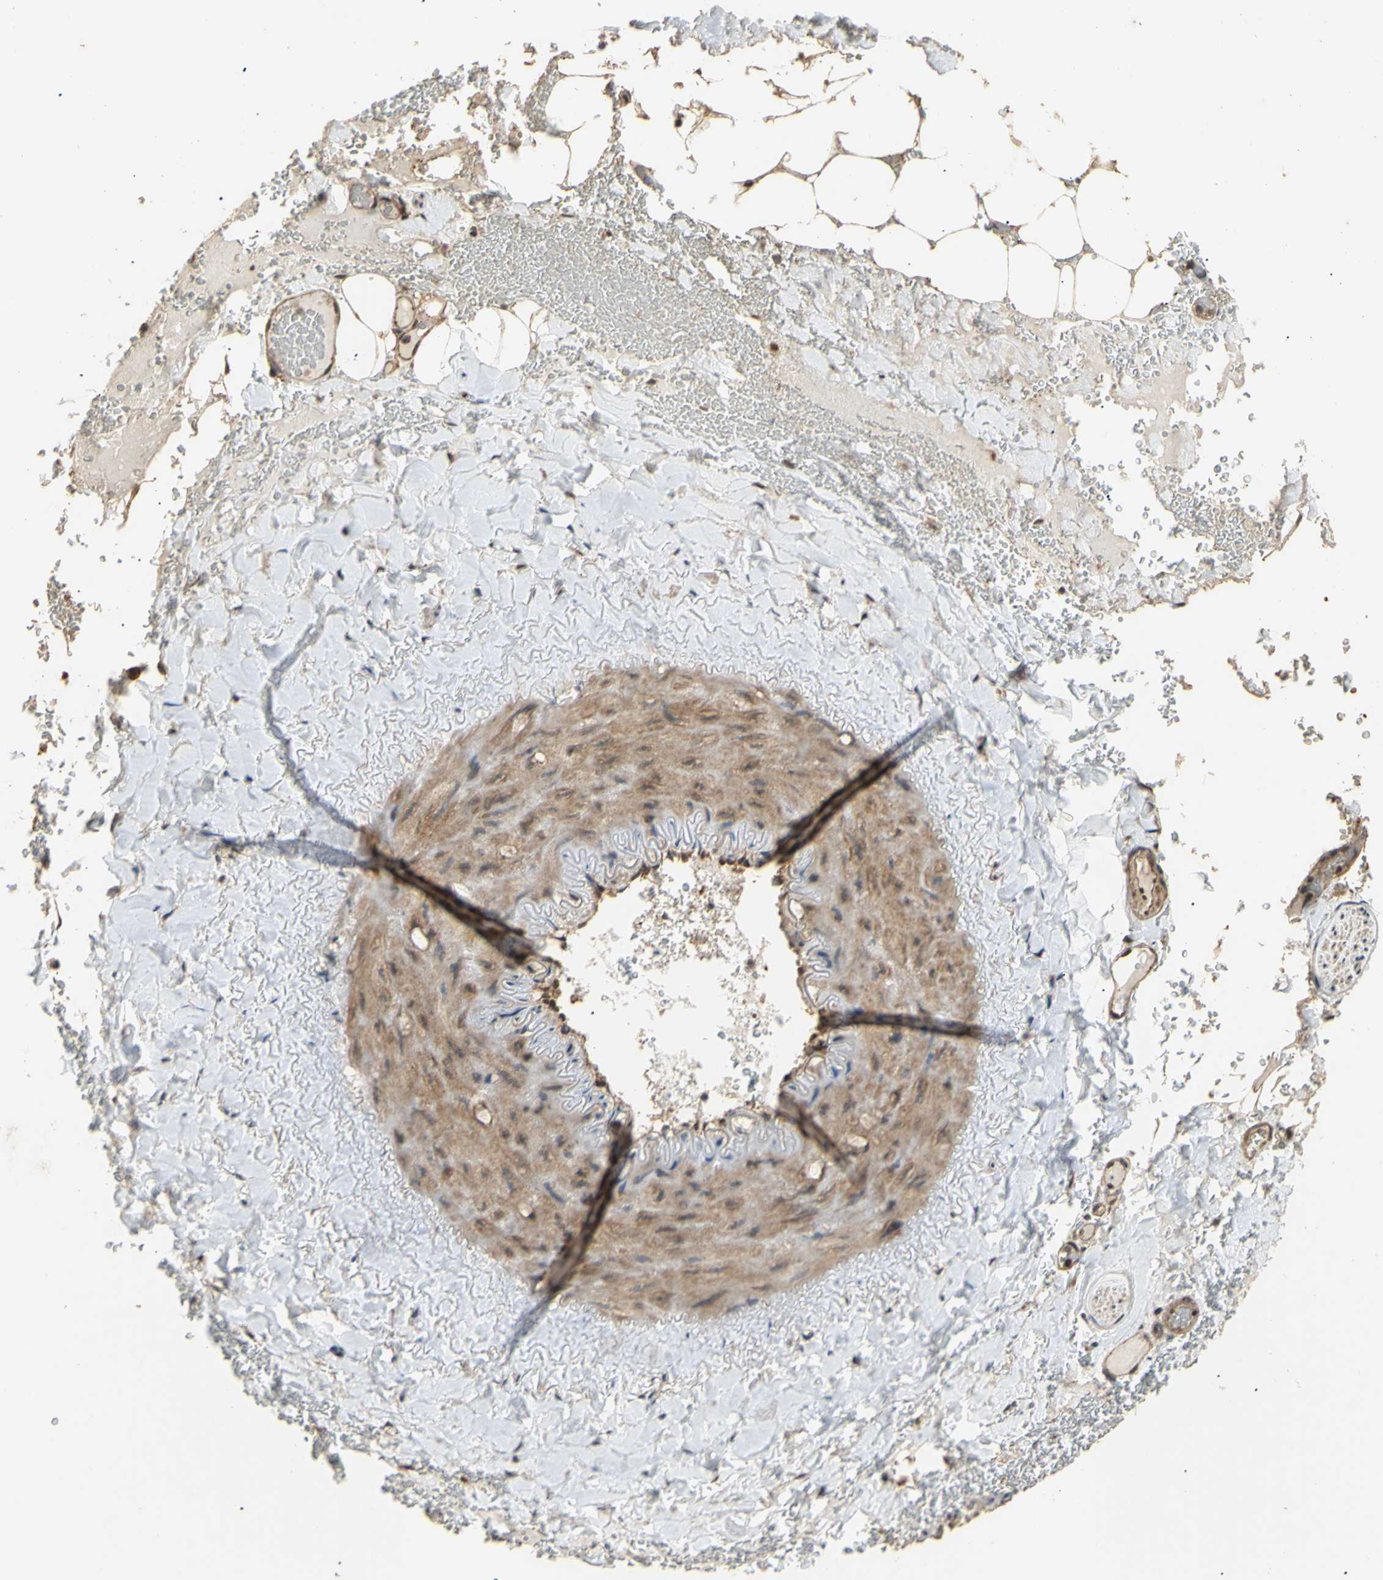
{"staining": {"intensity": "weak", "quantity": ">75%", "location": "cytoplasmic/membranous"}, "tissue": "adipose tissue", "cell_type": "Adipocytes", "image_type": "normal", "snomed": [{"axis": "morphology", "description": "Normal tissue, NOS"}, {"axis": "topography", "description": "Peripheral nerve tissue"}], "caption": "Brown immunohistochemical staining in benign human adipose tissue reveals weak cytoplasmic/membranous staining in about >75% of adipocytes.", "gene": "GTF2E2", "patient": {"sex": "male", "age": 70}}